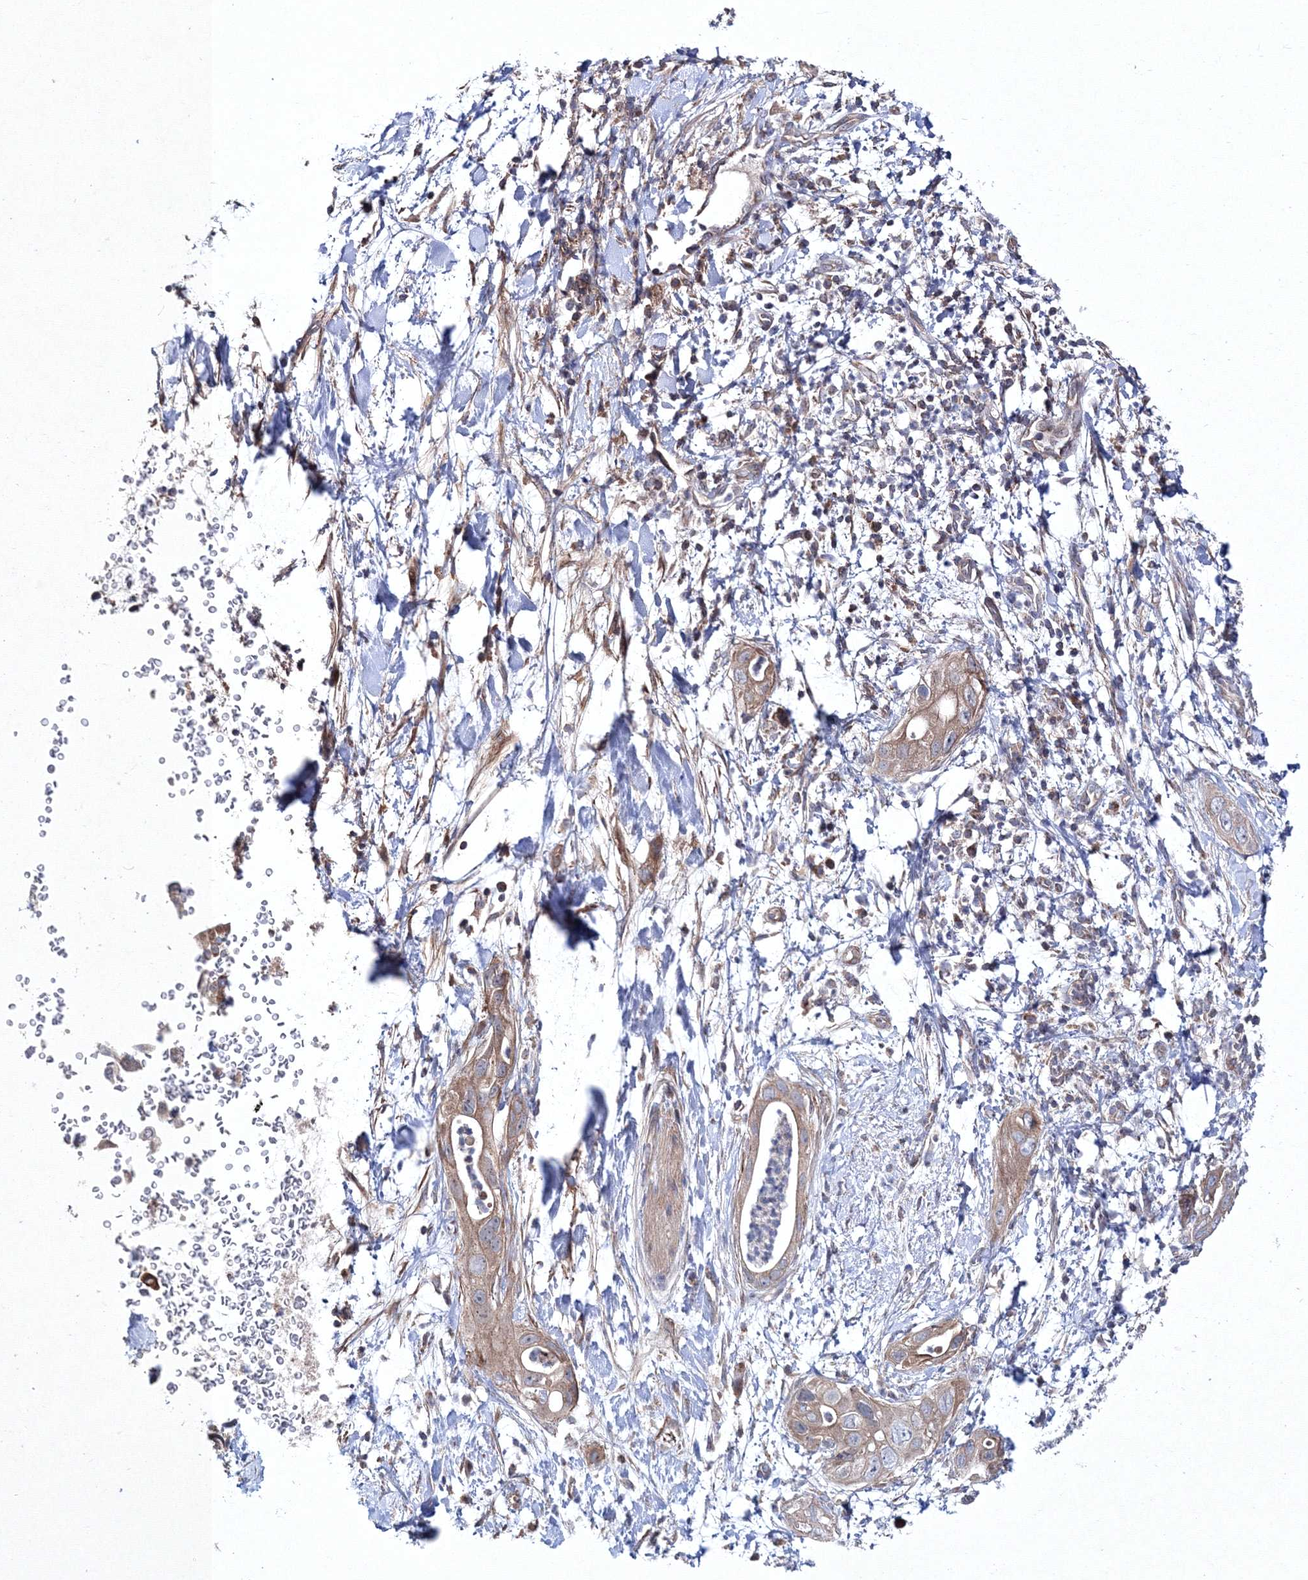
{"staining": {"intensity": "weak", "quantity": "<25%", "location": "cytoplasmic/membranous"}, "tissue": "pancreatic cancer", "cell_type": "Tumor cells", "image_type": "cancer", "snomed": [{"axis": "morphology", "description": "Adenocarcinoma, NOS"}, {"axis": "topography", "description": "Pancreas"}], "caption": "There is no significant positivity in tumor cells of pancreatic cancer (adenocarcinoma).", "gene": "PPP2R2B", "patient": {"sex": "female", "age": 78}}